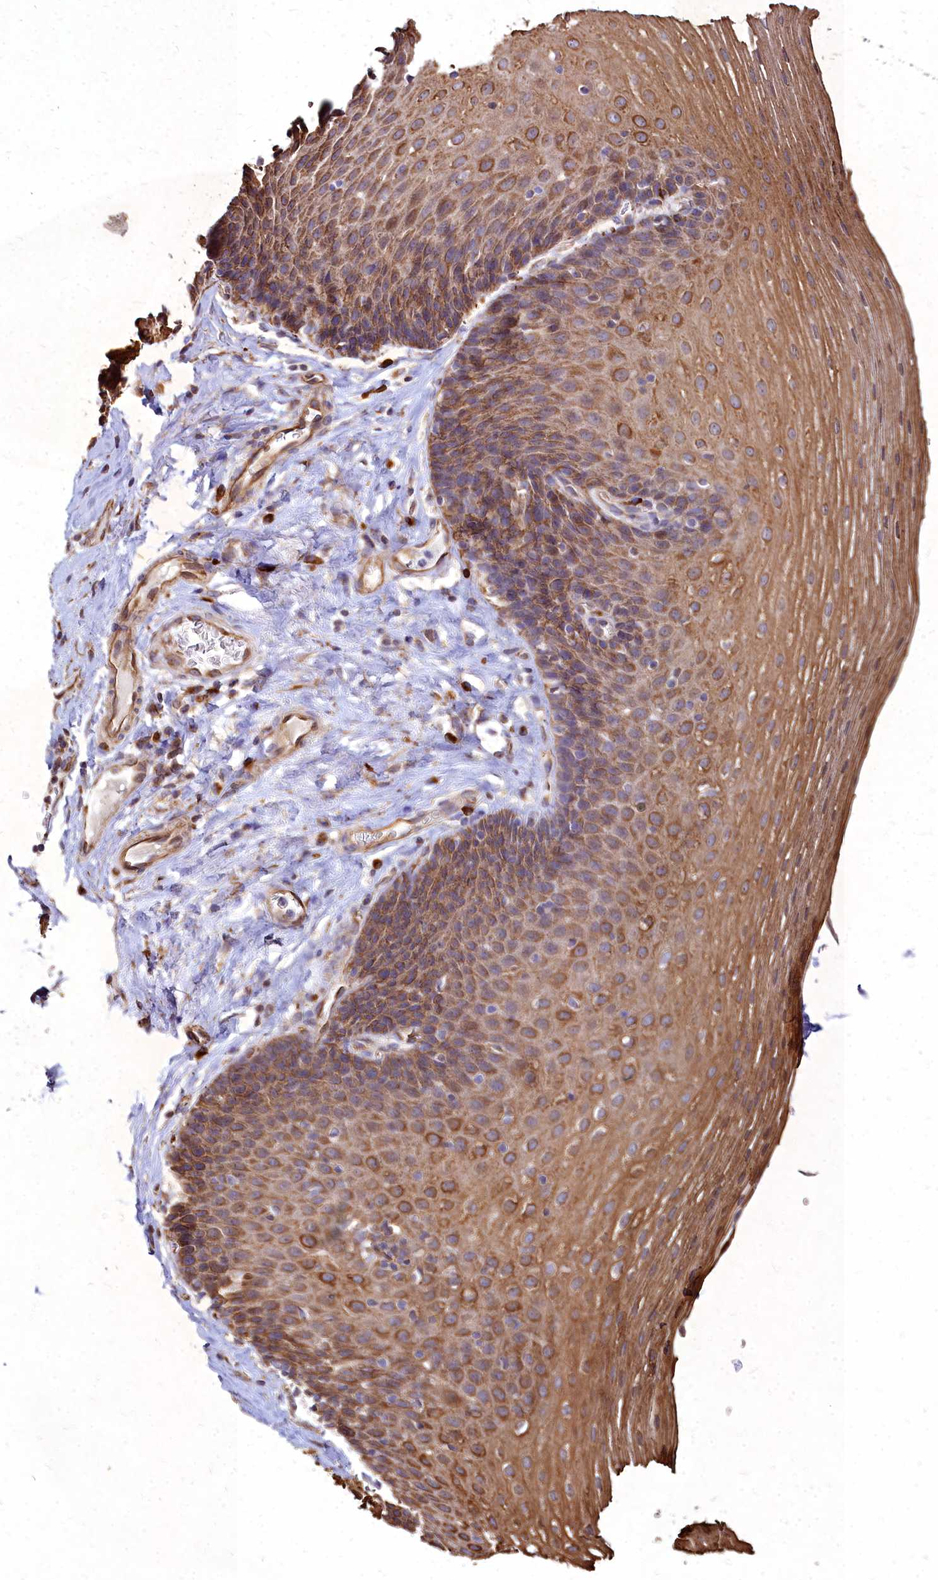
{"staining": {"intensity": "moderate", "quantity": "25%-75%", "location": "cytoplasmic/membranous"}, "tissue": "esophagus", "cell_type": "Squamous epithelial cells", "image_type": "normal", "snomed": [{"axis": "morphology", "description": "Normal tissue, NOS"}, {"axis": "topography", "description": "Esophagus"}], "caption": "Immunohistochemical staining of benign human esophagus displays moderate cytoplasmic/membranous protein staining in about 25%-75% of squamous epithelial cells.", "gene": "SKA1", "patient": {"sex": "female", "age": 66}}